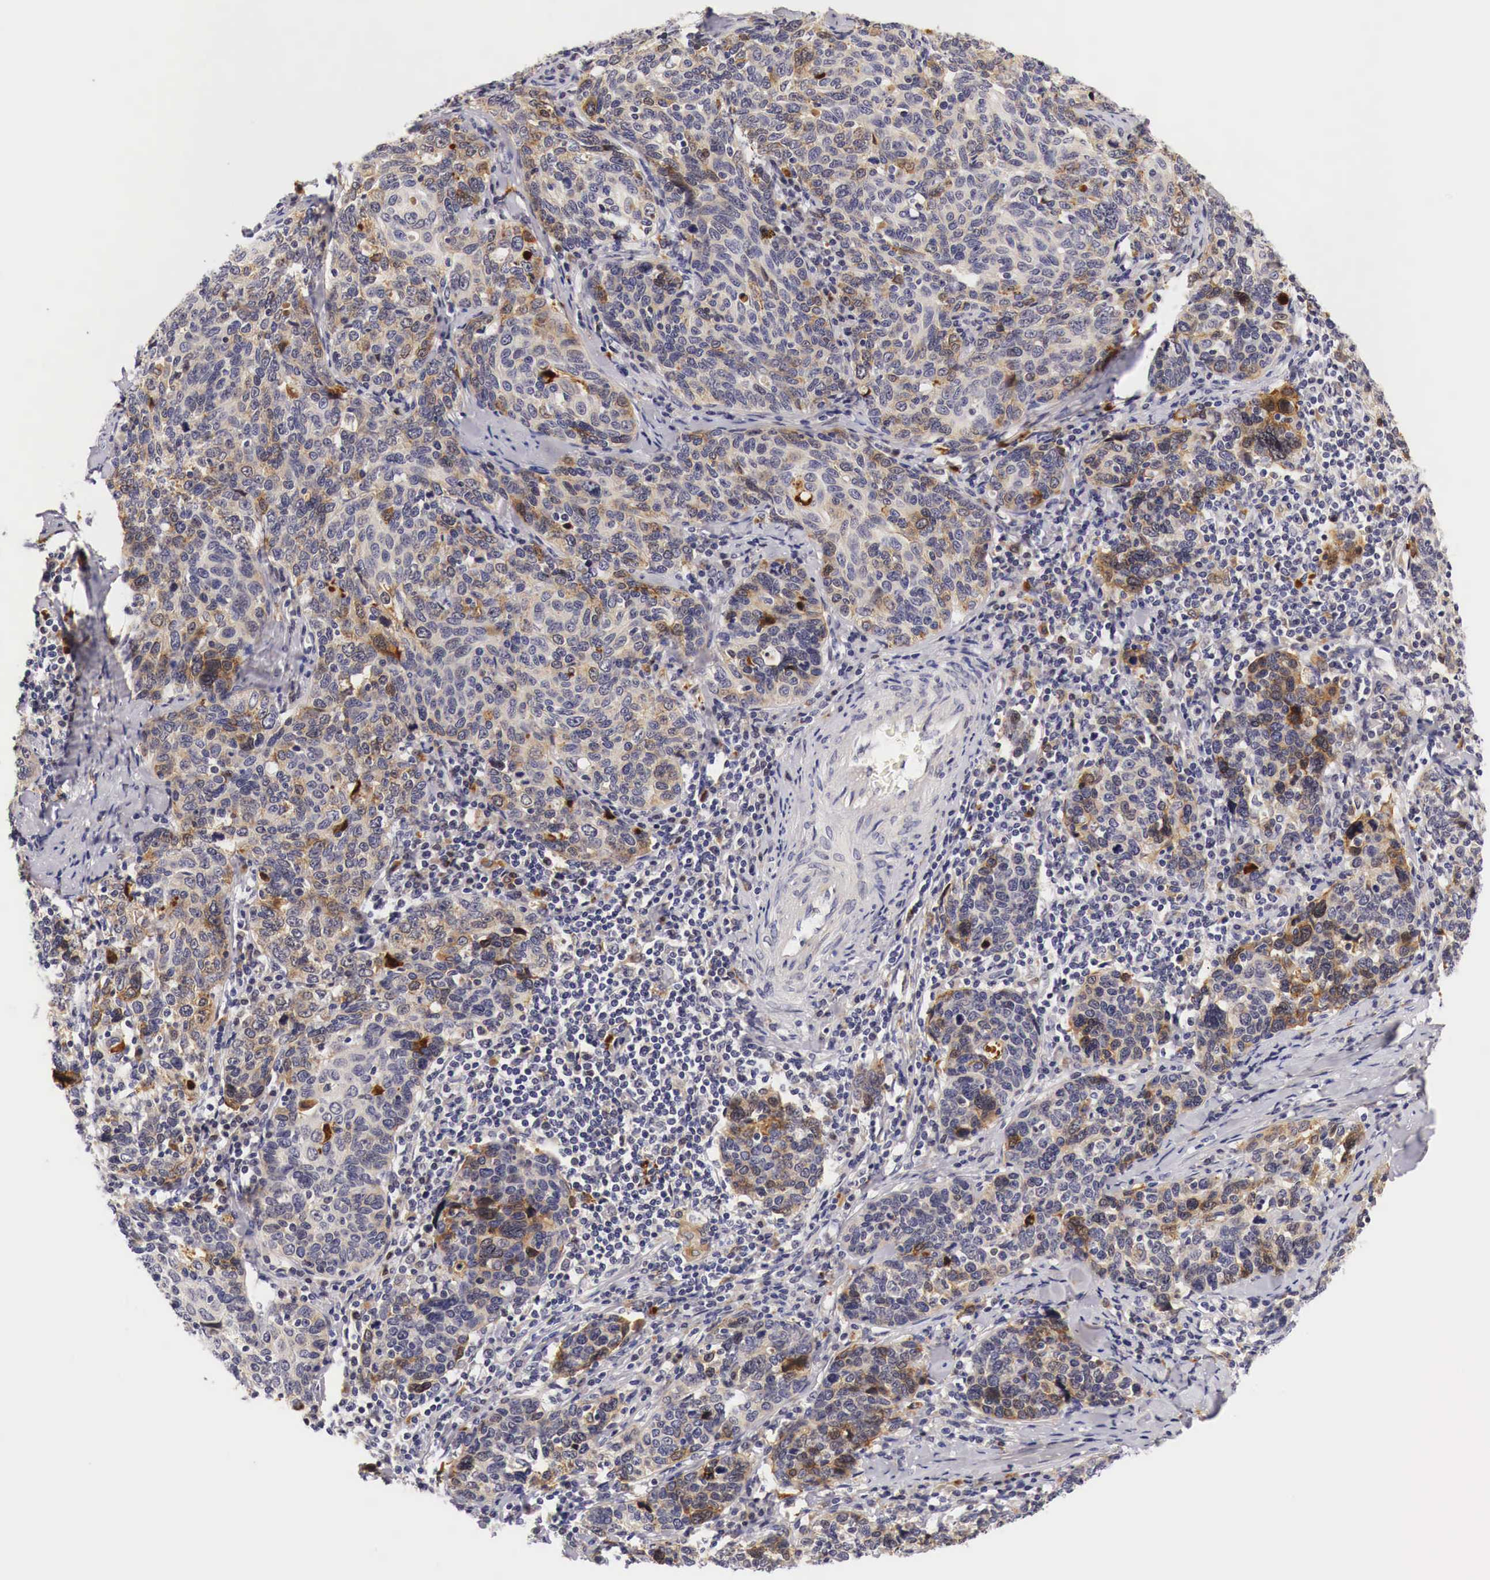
{"staining": {"intensity": "weak", "quantity": "25%-75%", "location": "cytoplasmic/membranous"}, "tissue": "cervical cancer", "cell_type": "Tumor cells", "image_type": "cancer", "snomed": [{"axis": "morphology", "description": "Squamous cell carcinoma, NOS"}, {"axis": "topography", "description": "Cervix"}], "caption": "Brown immunohistochemical staining in squamous cell carcinoma (cervical) exhibits weak cytoplasmic/membranous expression in about 25%-75% of tumor cells.", "gene": "CASP3", "patient": {"sex": "female", "age": 41}}